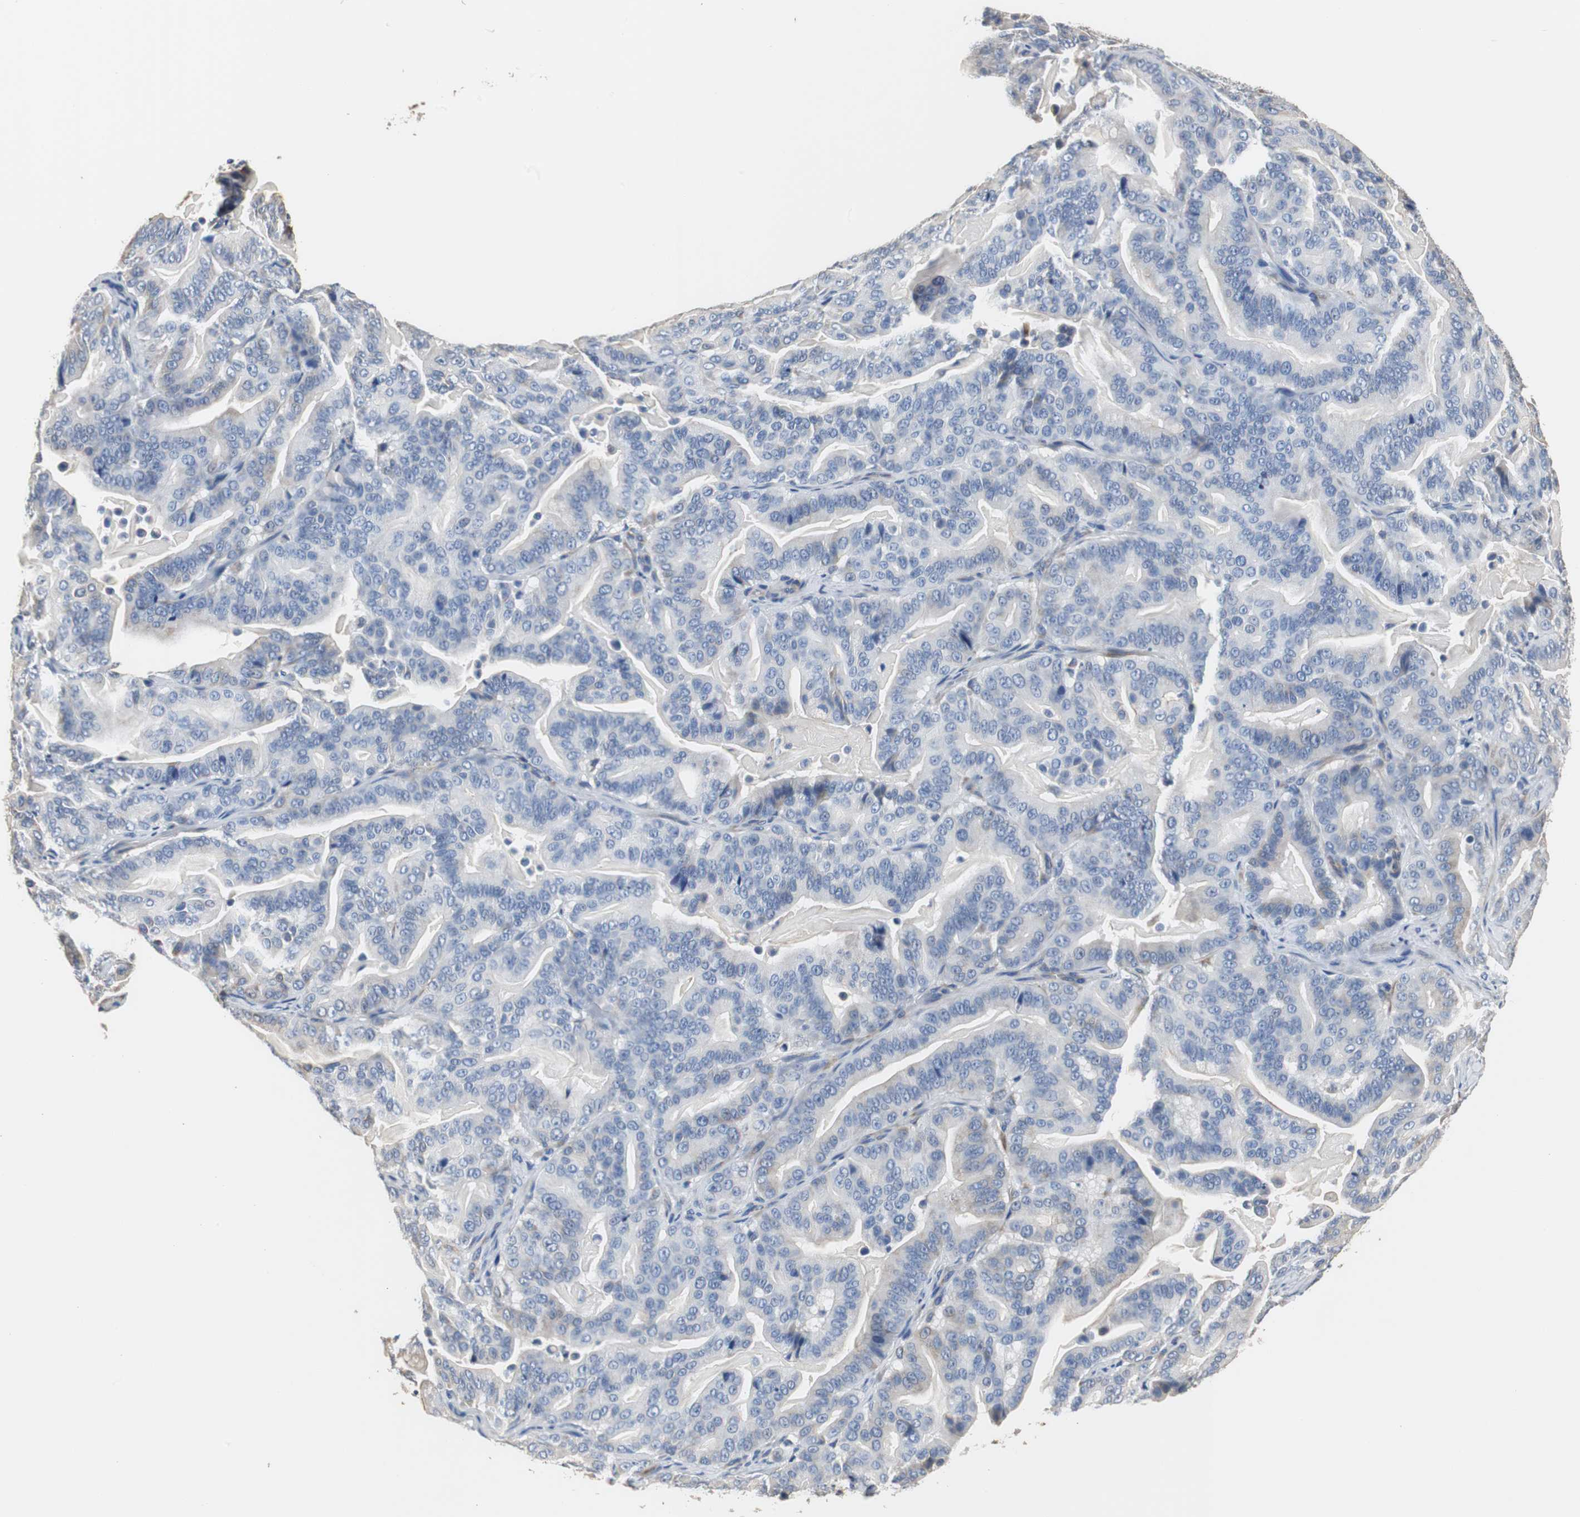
{"staining": {"intensity": "negative", "quantity": "none", "location": "none"}, "tissue": "pancreatic cancer", "cell_type": "Tumor cells", "image_type": "cancer", "snomed": [{"axis": "morphology", "description": "Adenocarcinoma, NOS"}, {"axis": "topography", "description": "Pancreas"}], "caption": "IHC of human pancreatic cancer demonstrates no staining in tumor cells.", "gene": "PCK1", "patient": {"sex": "male", "age": 63}}